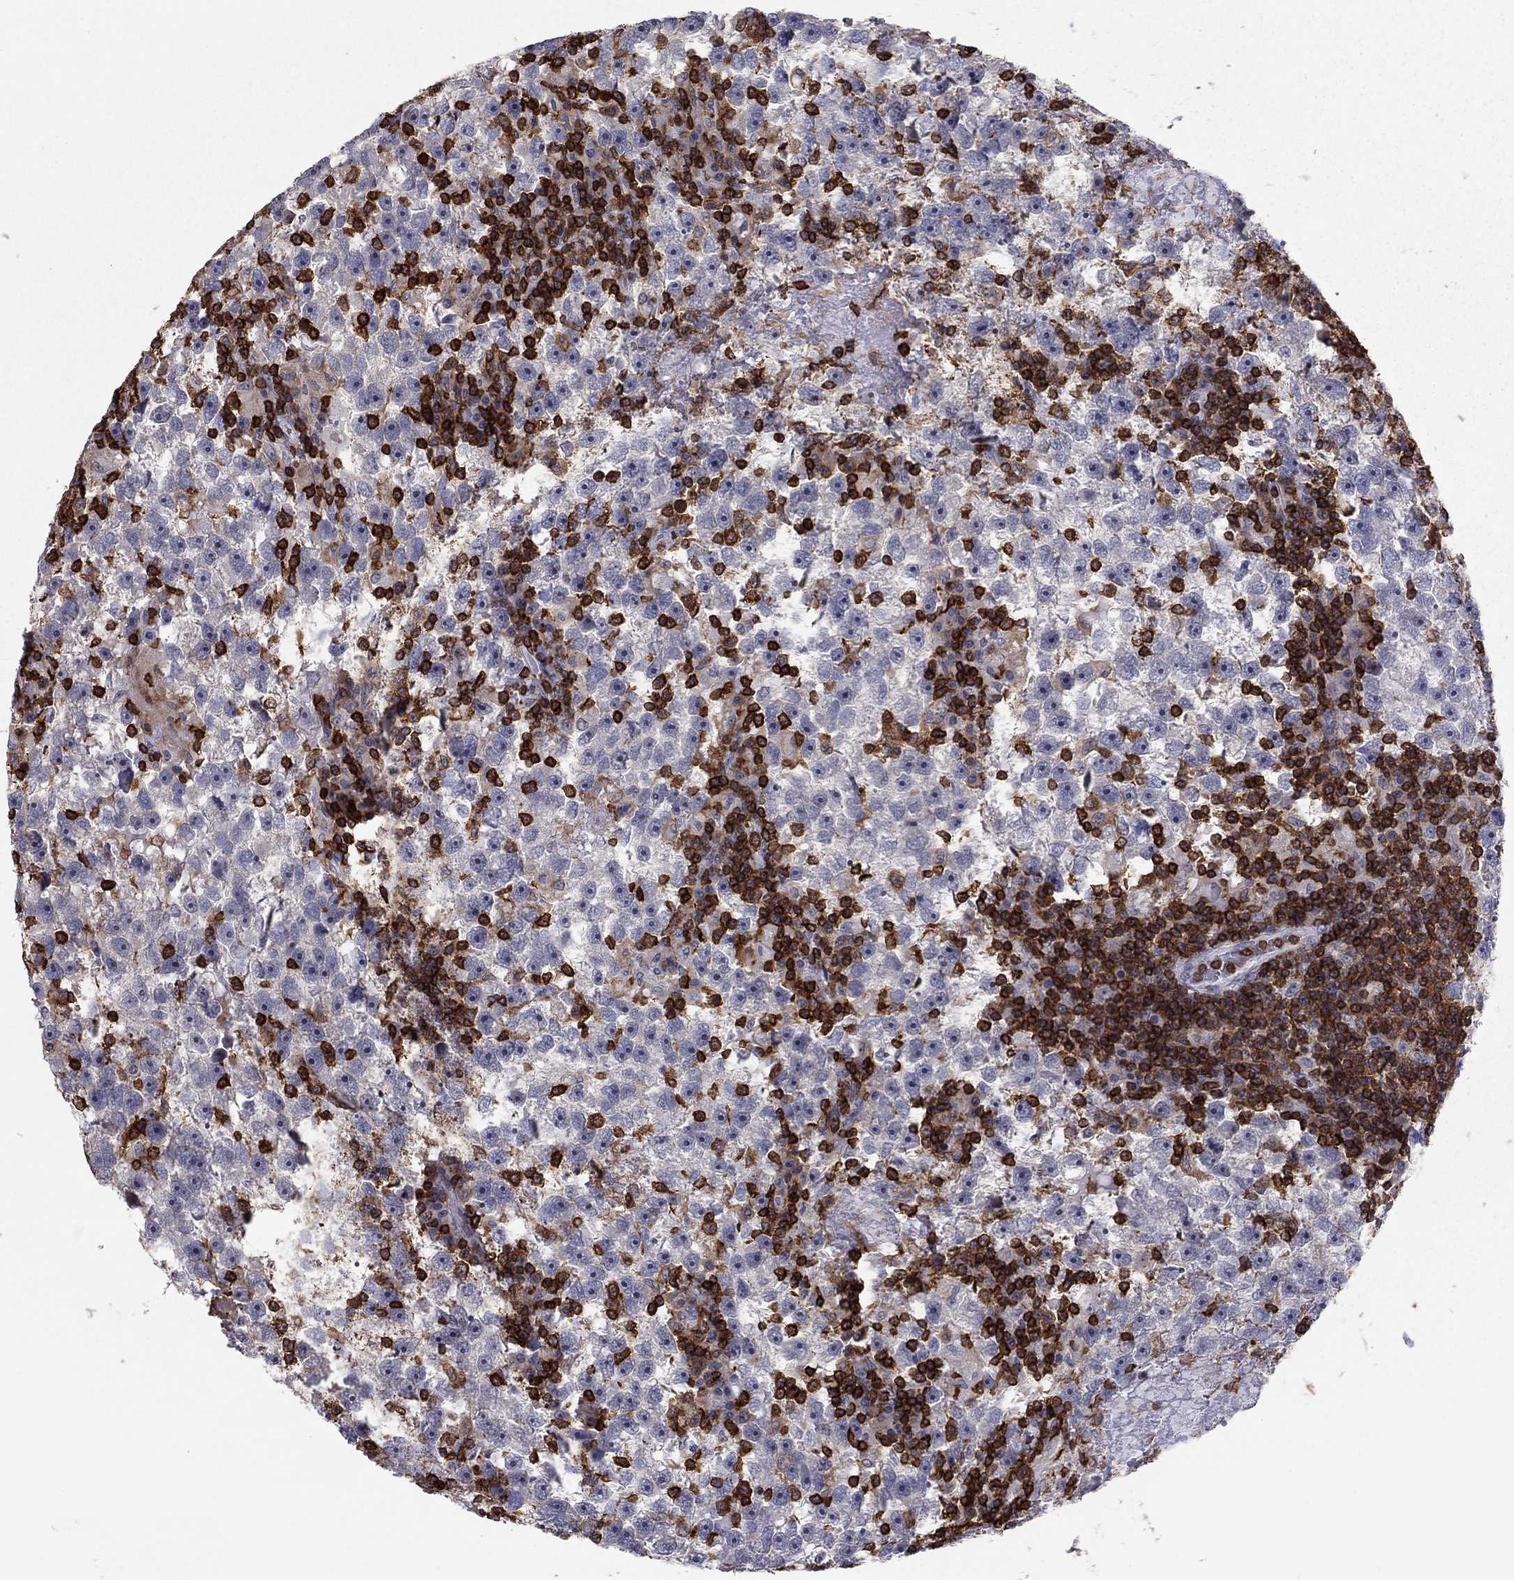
{"staining": {"intensity": "negative", "quantity": "none", "location": "none"}, "tissue": "testis cancer", "cell_type": "Tumor cells", "image_type": "cancer", "snomed": [{"axis": "morphology", "description": "Seminoma, NOS"}, {"axis": "topography", "description": "Testis"}], "caption": "An immunohistochemistry (IHC) histopathology image of seminoma (testis) is shown. There is no staining in tumor cells of seminoma (testis).", "gene": "ARHGAP27", "patient": {"sex": "male", "age": 47}}